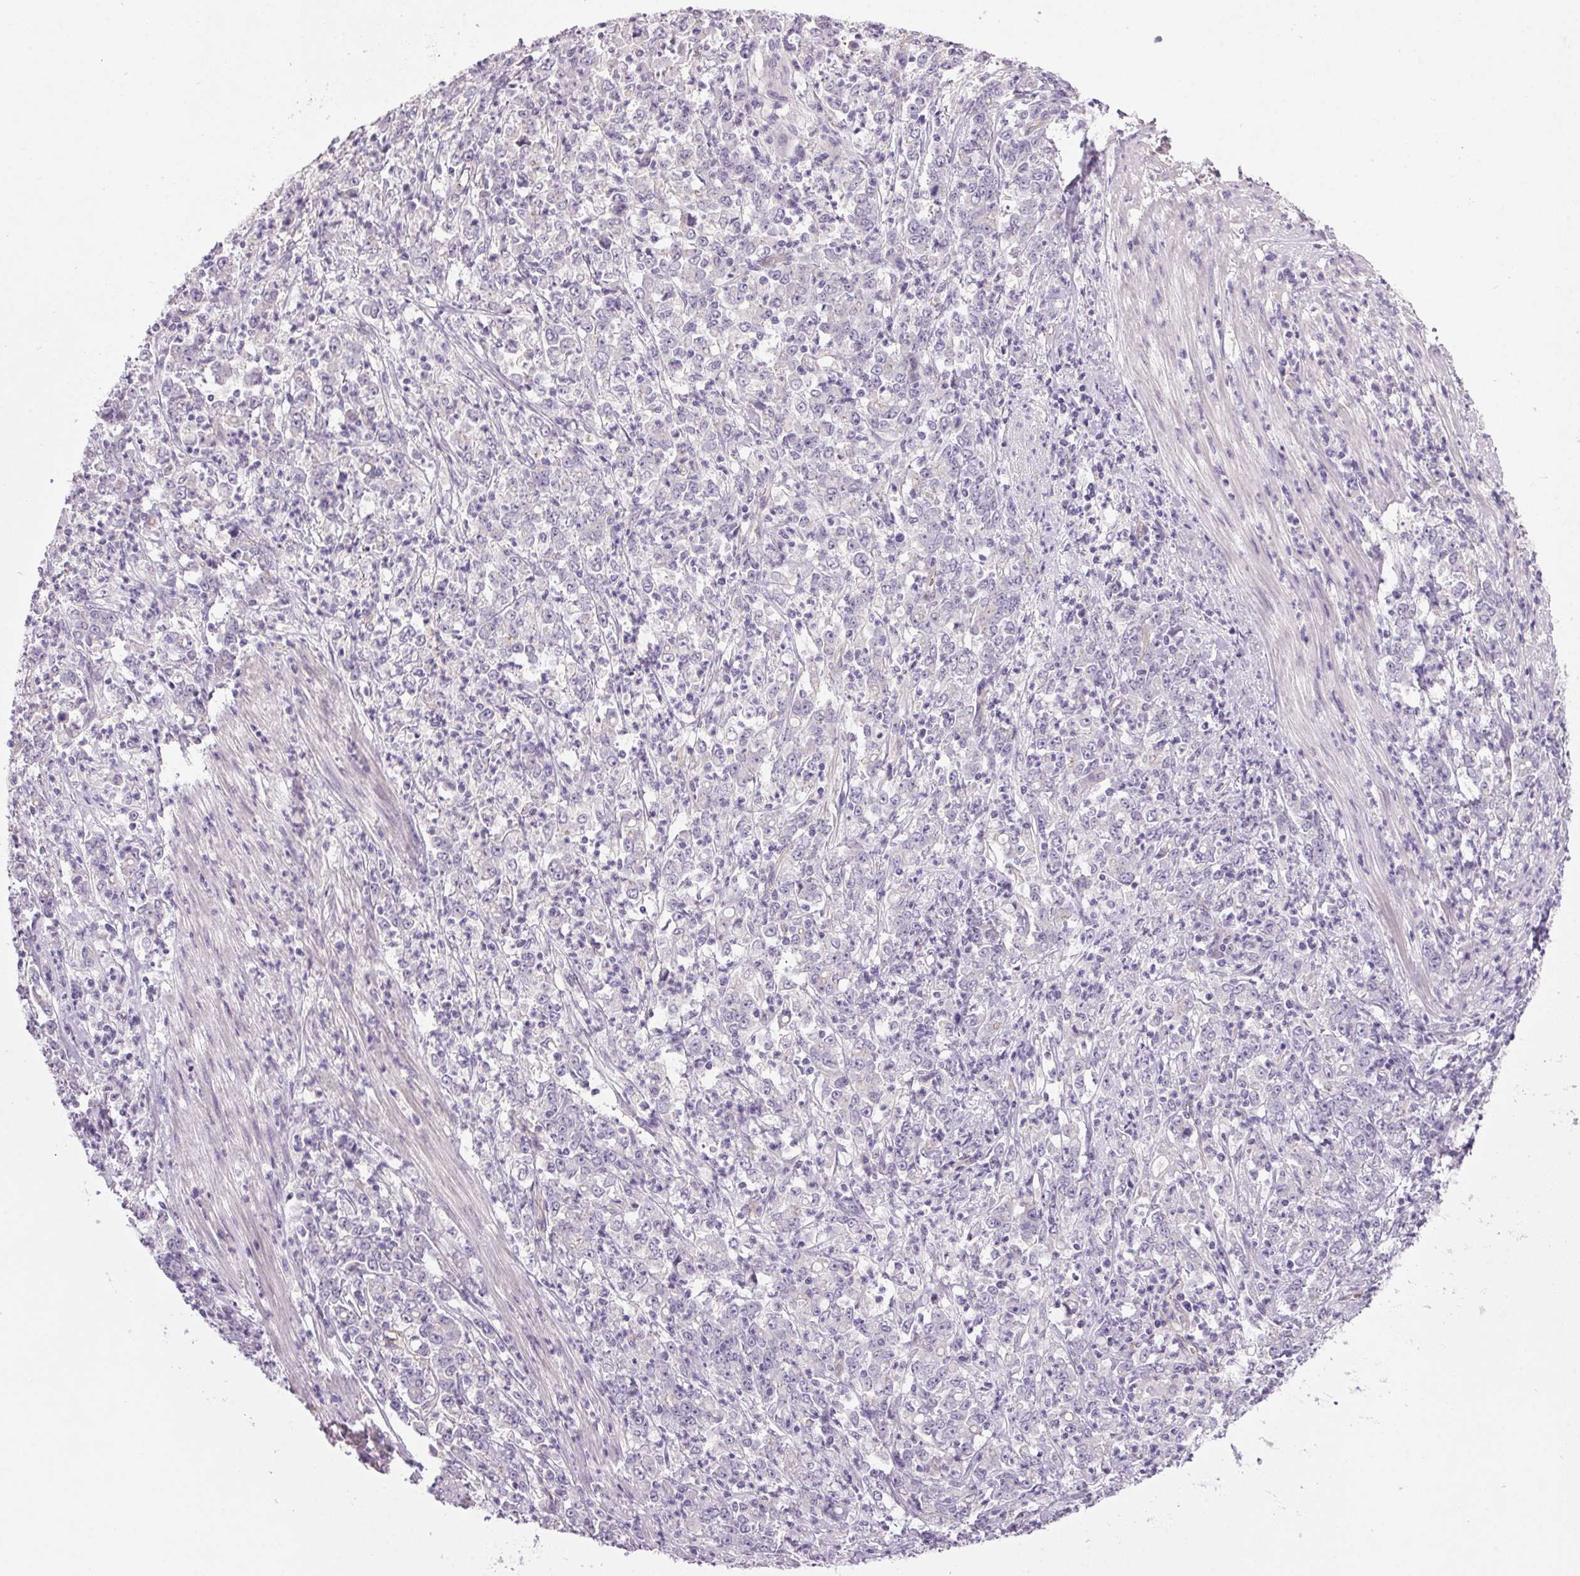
{"staining": {"intensity": "negative", "quantity": "none", "location": "none"}, "tissue": "stomach cancer", "cell_type": "Tumor cells", "image_type": "cancer", "snomed": [{"axis": "morphology", "description": "Adenocarcinoma, NOS"}, {"axis": "topography", "description": "Stomach, lower"}], "caption": "This is an IHC histopathology image of adenocarcinoma (stomach). There is no expression in tumor cells.", "gene": "APOC4", "patient": {"sex": "female", "age": 71}}